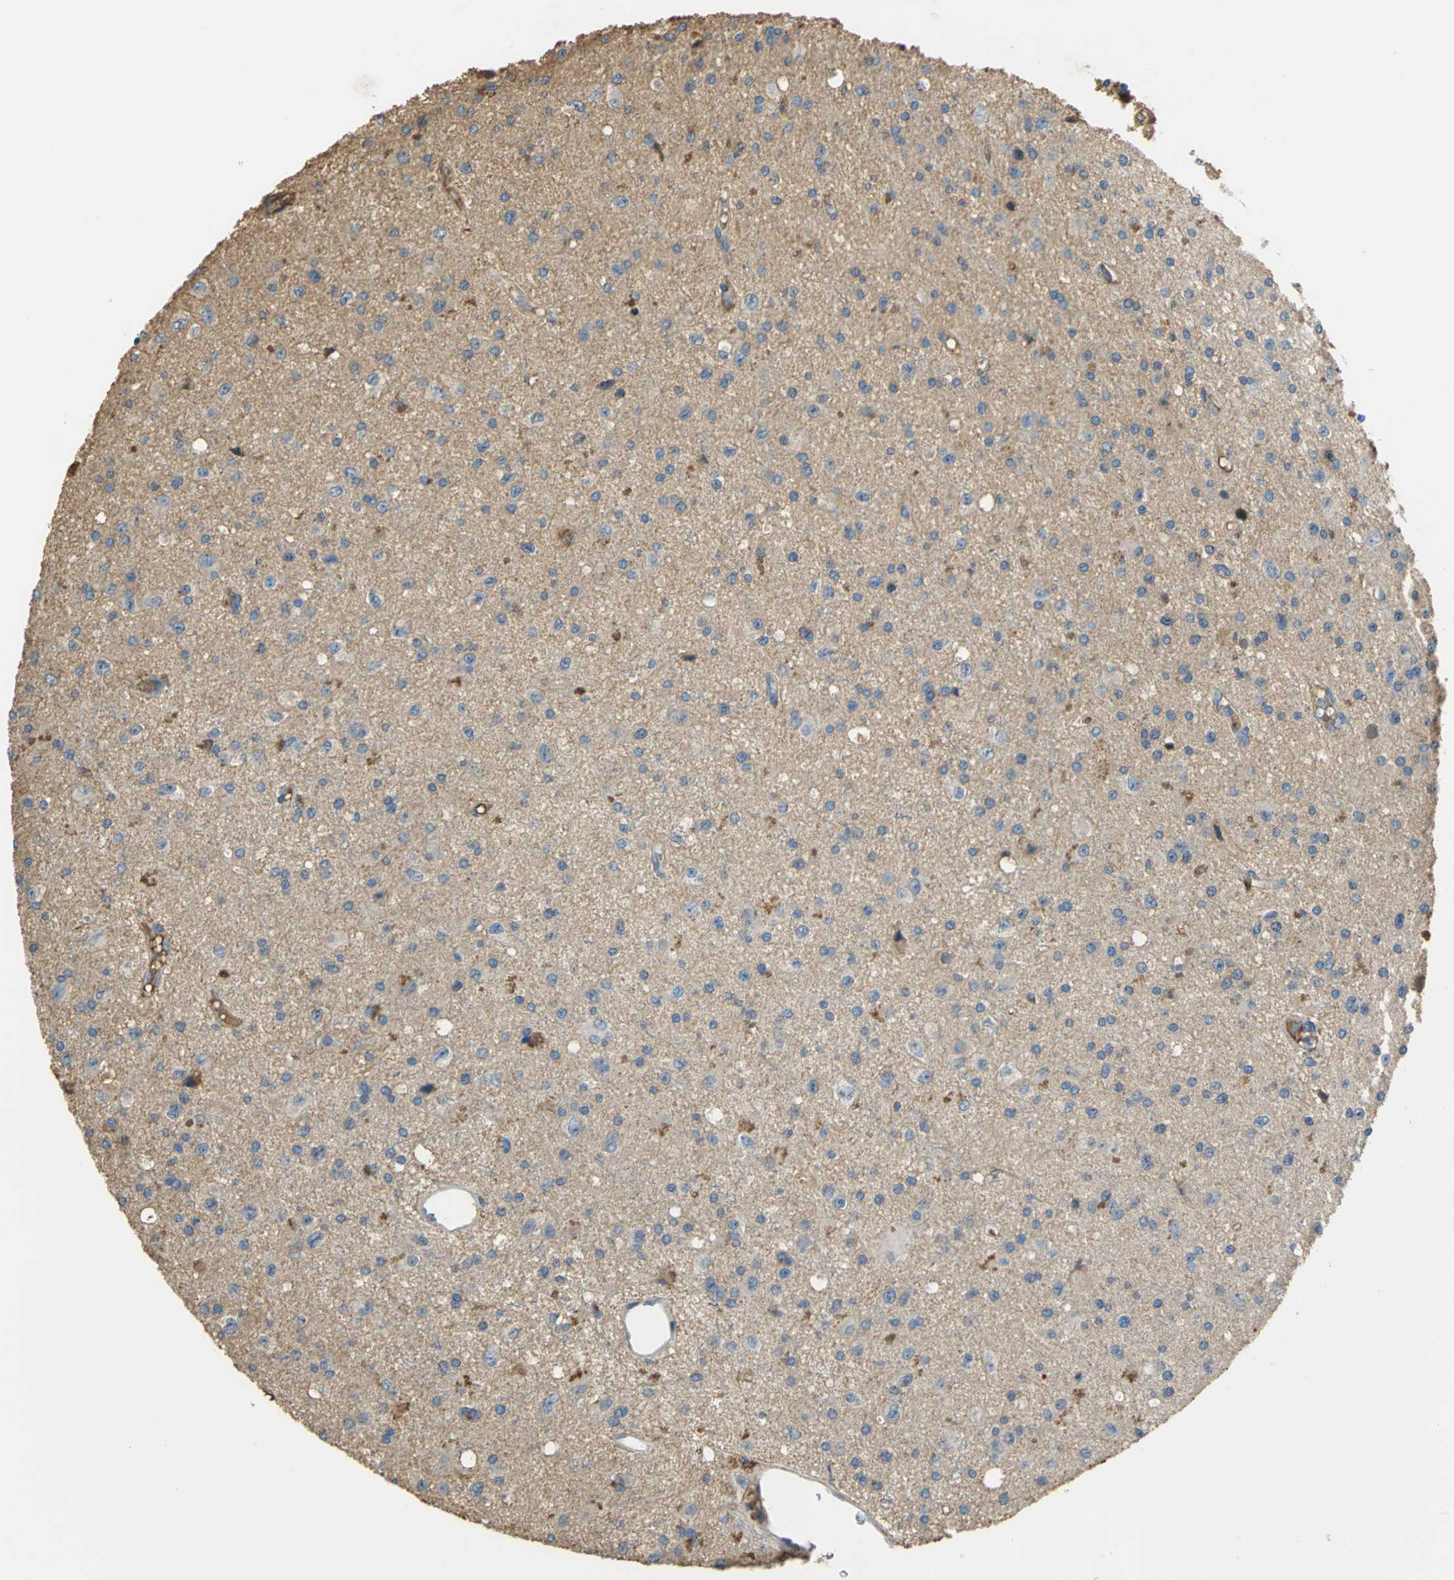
{"staining": {"intensity": "moderate", "quantity": "<25%", "location": "cytoplasmic/membranous"}, "tissue": "glioma", "cell_type": "Tumor cells", "image_type": "cancer", "snomed": [{"axis": "morphology", "description": "Glioma, malignant, Low grade"}, {"axis": "topography", "description": "Brain"}], "caption": "The histopathology image demonstrates staining of glioma, revealing moderate cytoplasmic/membranous protein positivity (brown color) within tumor cells. The staining was performed using DAB to visualize the protein expression in brown, while the nuclei were stained in blue with hematoxylin (Magnification: 20x).", "gene": "GYG2", "patient": {"sex": "male", "age": 58}}